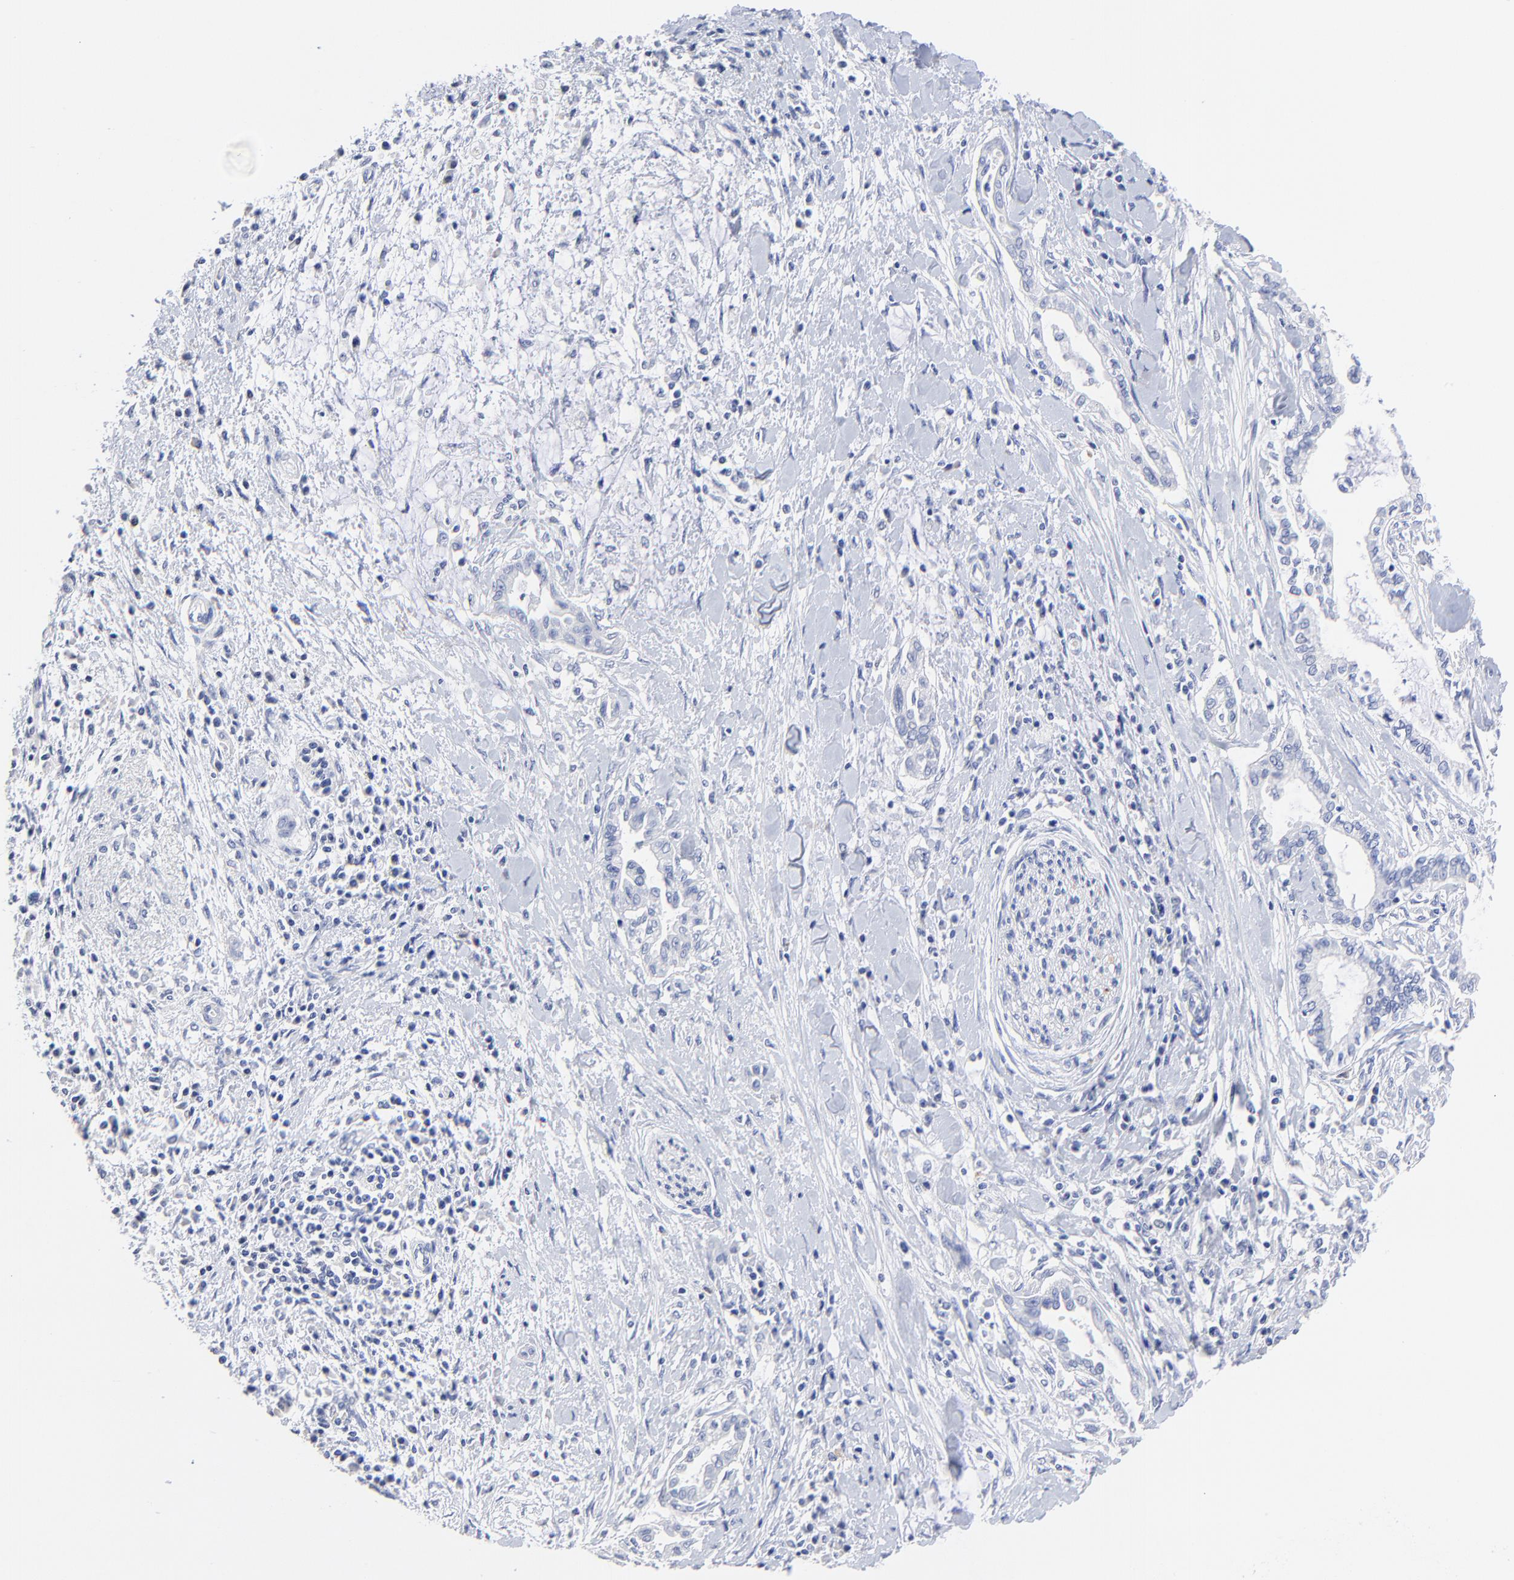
{"staining": {"intensity": "negative", "quantity": "none", "location": "none"}, "tissue": "pancreatic cancer", "cell_type": "Tumor cells", "image_type": "cancer", "snomed": [{"axis": "morphology", "description": "Adenocarcinoma, NOS"}, {"axis": "topography", "description": "Pancreas"}], "caption": "High power microscopy photomicrograph of an immunohistochemistry histopathology image of pancreatic adenocarcinoma, revealing no significant expression in tumor cells.", "gene": "SULT4A1", "patient": {"sex": "female", "age": 64}}